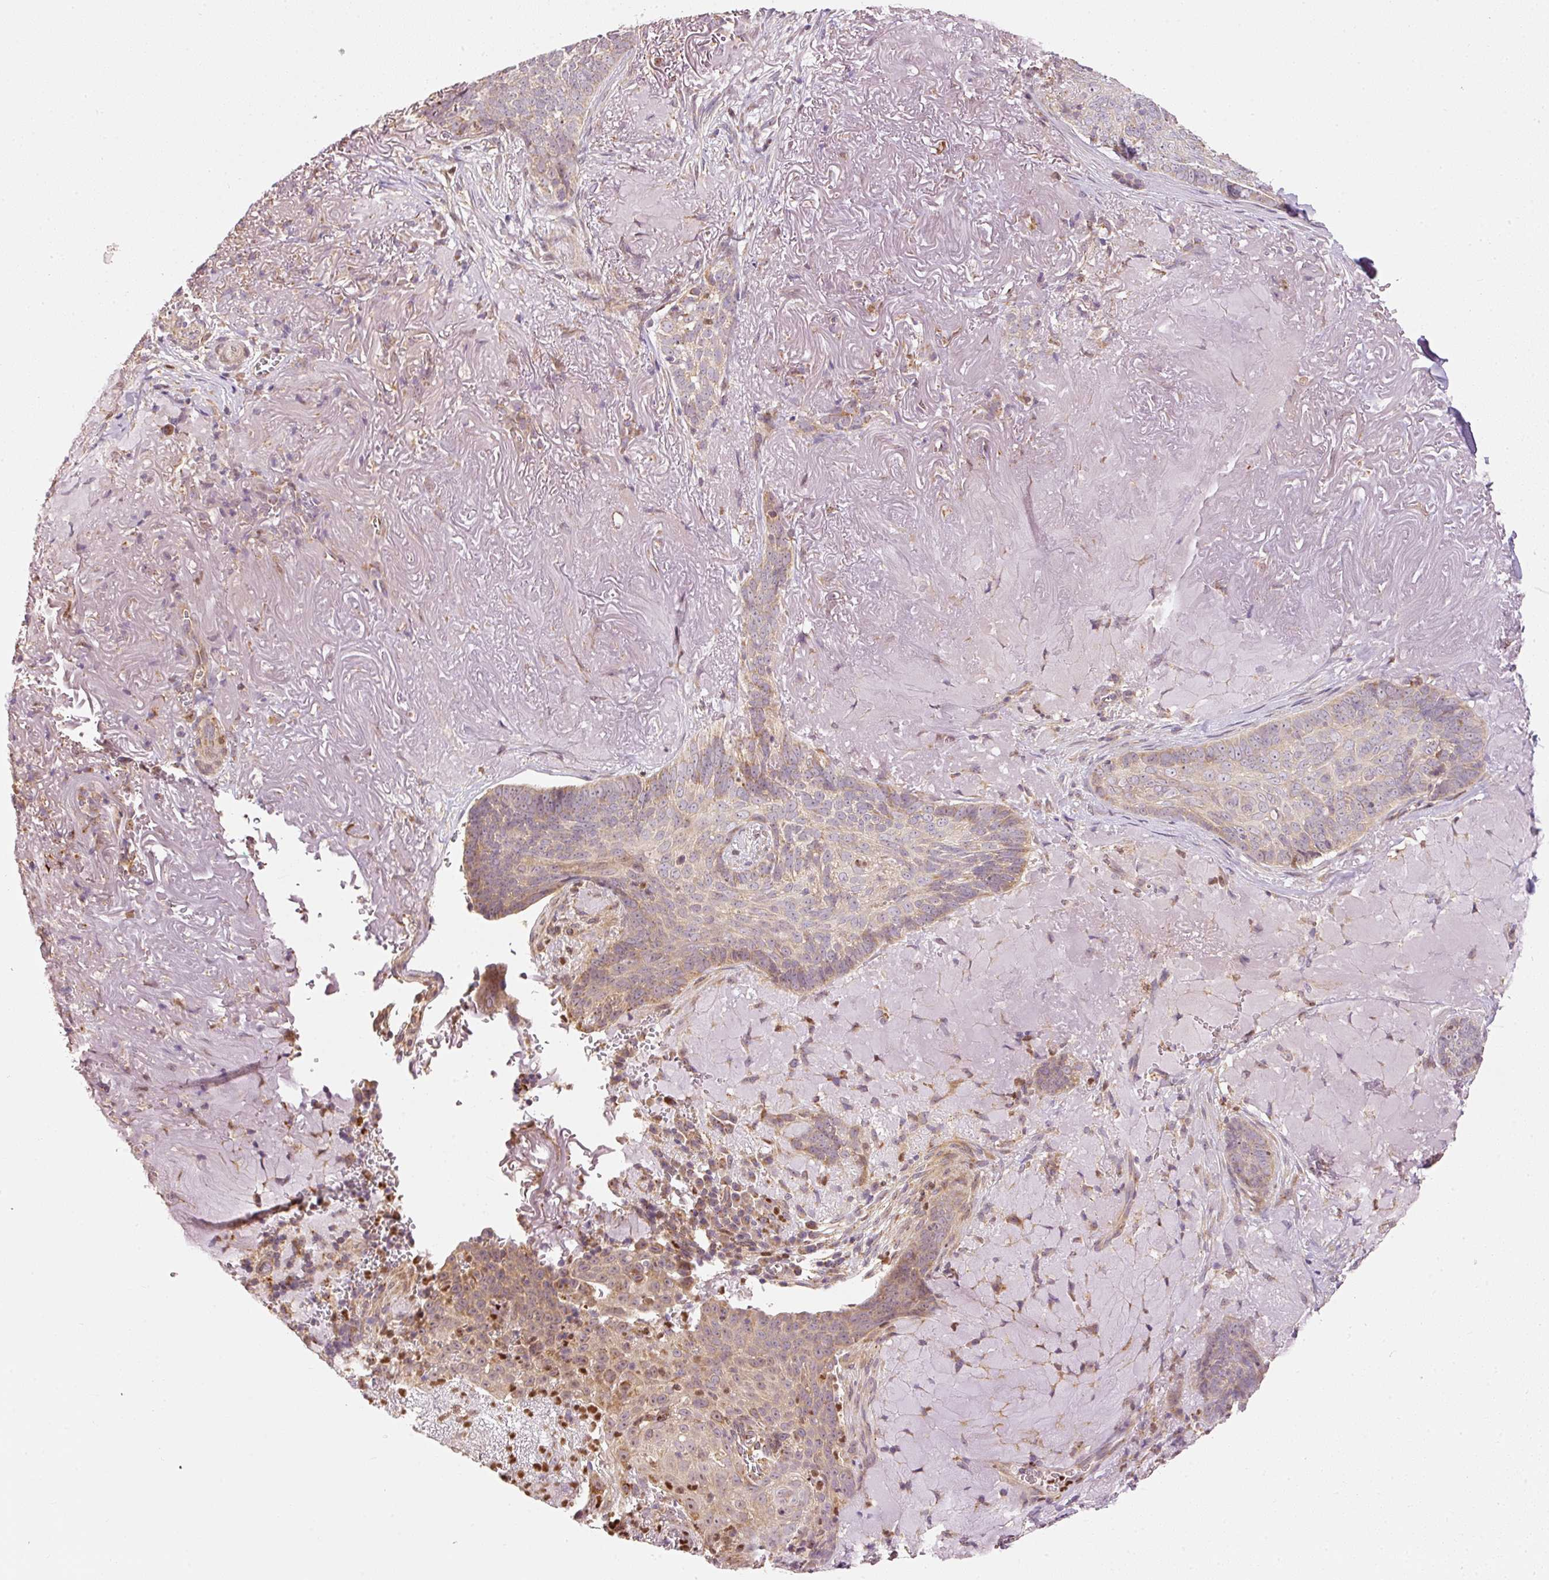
{"staining": {"intensity": "moderate", "quantity": "25%-75%", "location": "cytoplasmic/membranous"}, "tissue": "skin cancer", "cell_type": "Tumor cells", "image_type": "cancer", "snomed": [{"axis": "morphology", "description": "Basal cell carcinoma"}, {"axis": "topography", "description": "Skin"}, {"axis": "topography", "description": "Skin of face"}], "caption": "IHC image of neoplastic tissue: skin basal cell carcinoma stained using immunohistochemistry demonstrates medium levels of moderate protein expression localized specifically in the cytoplasmic/membranous of tumor cells, appearing as a cytoplasmic/membranous brown color.", "gene": "MTHFD1L", "patient": {"sex": "female", "age": 95}}